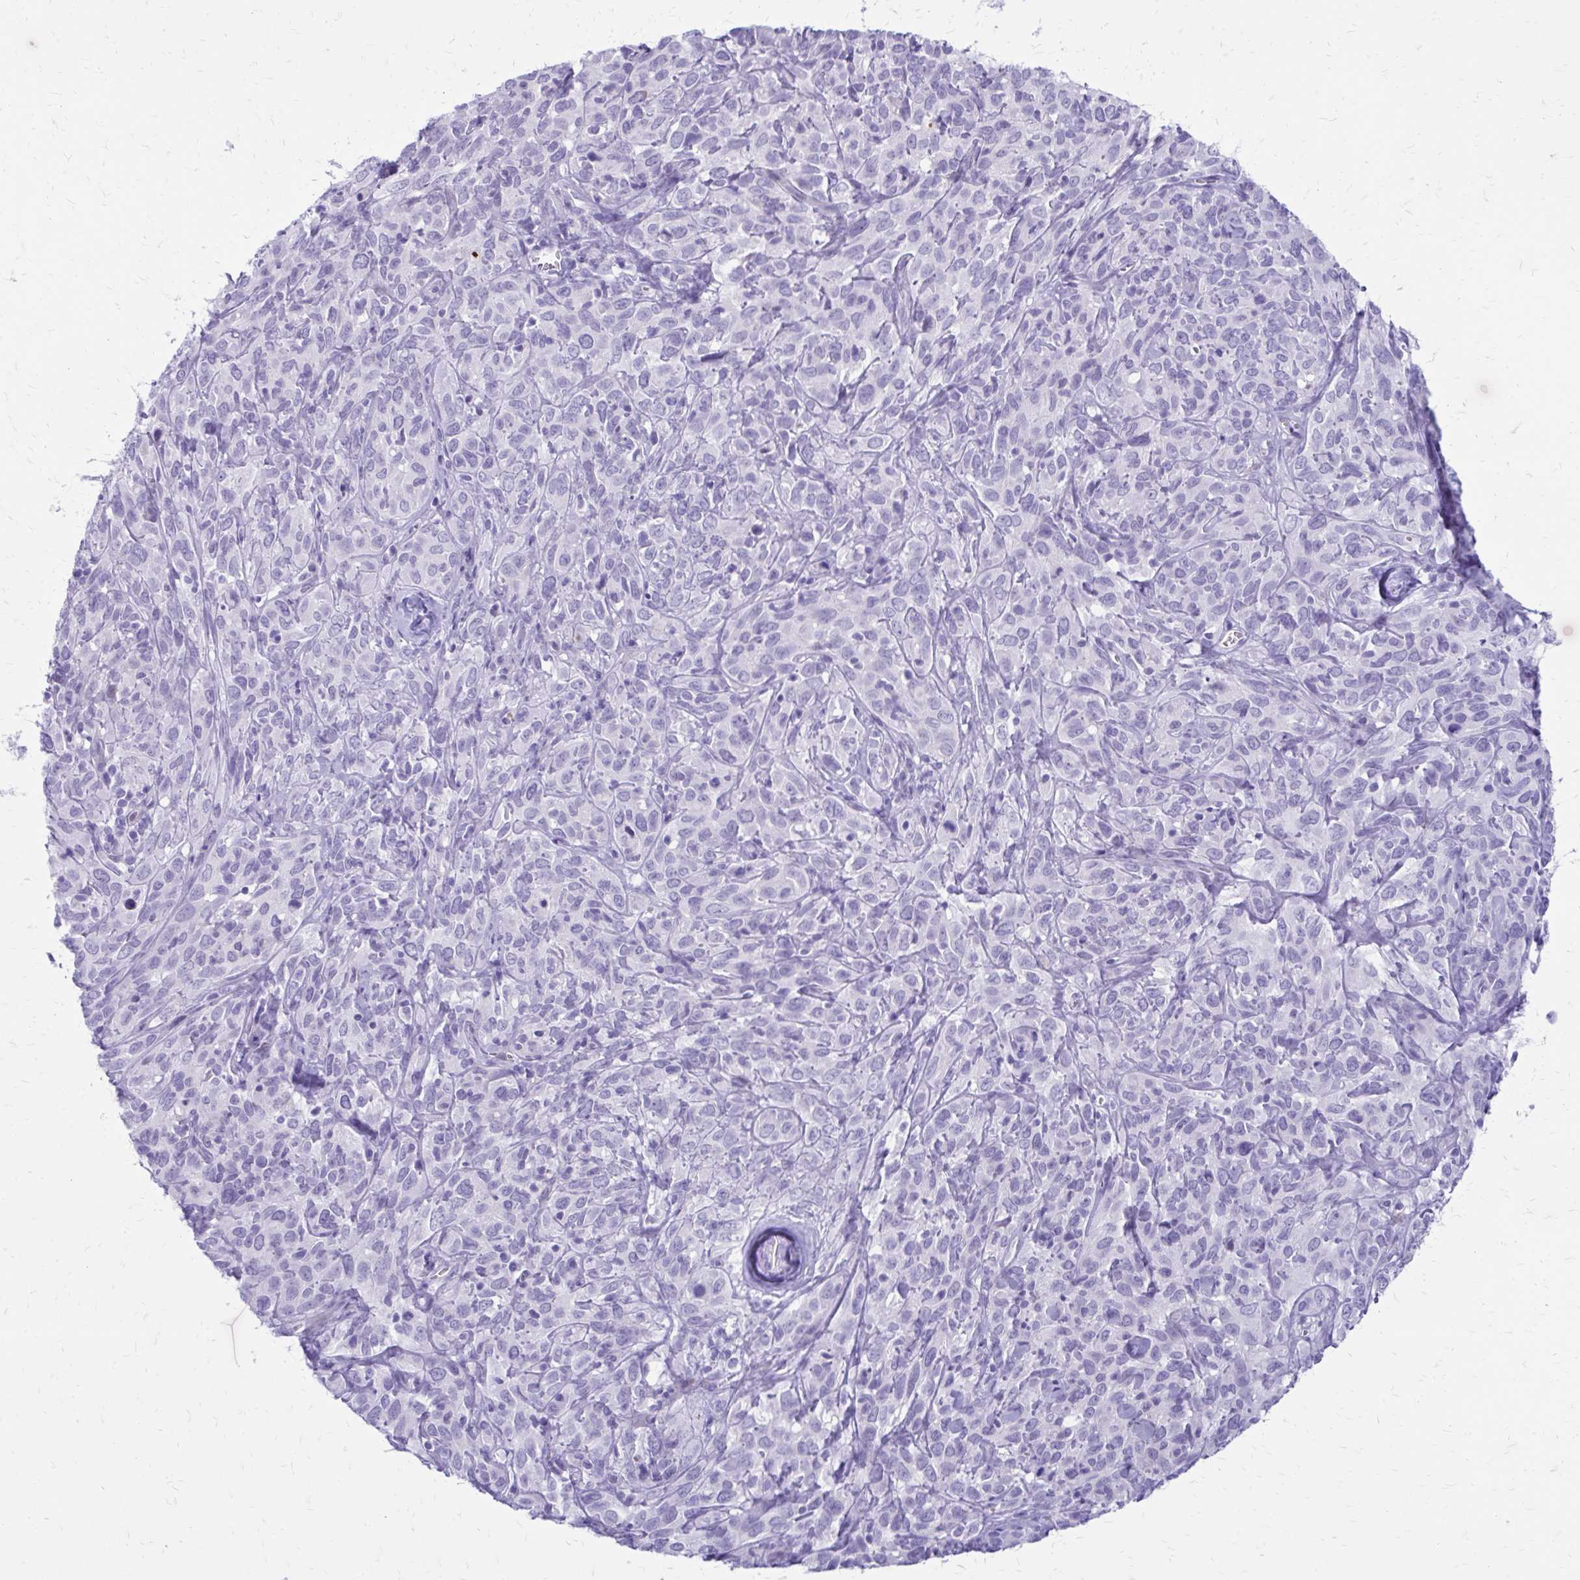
{"staining": {"intensity": "negative", "quantity": "none", "location": "none"}, "tissue": "cervical cancer", "cell_type": "Tumor cells", "image_type": "cancer", "snomed": [{"axis": "morphology", "description": "Normal tissue, NOS"}, {"axis": "morphology", "description": "Squamous cell carcinoma, NOS"}, {"axis": "topography", "description": "Cervix"}], "caption": "This micrograph is of cervical cancer (squamous cell carcinoma) stained with IHC to label a protein in brown with the nuclei are counter-stained blue. There is no positivity in tumor cells.", "gene": "LCN15", "patient": {"sex": "female", "age": 51}}